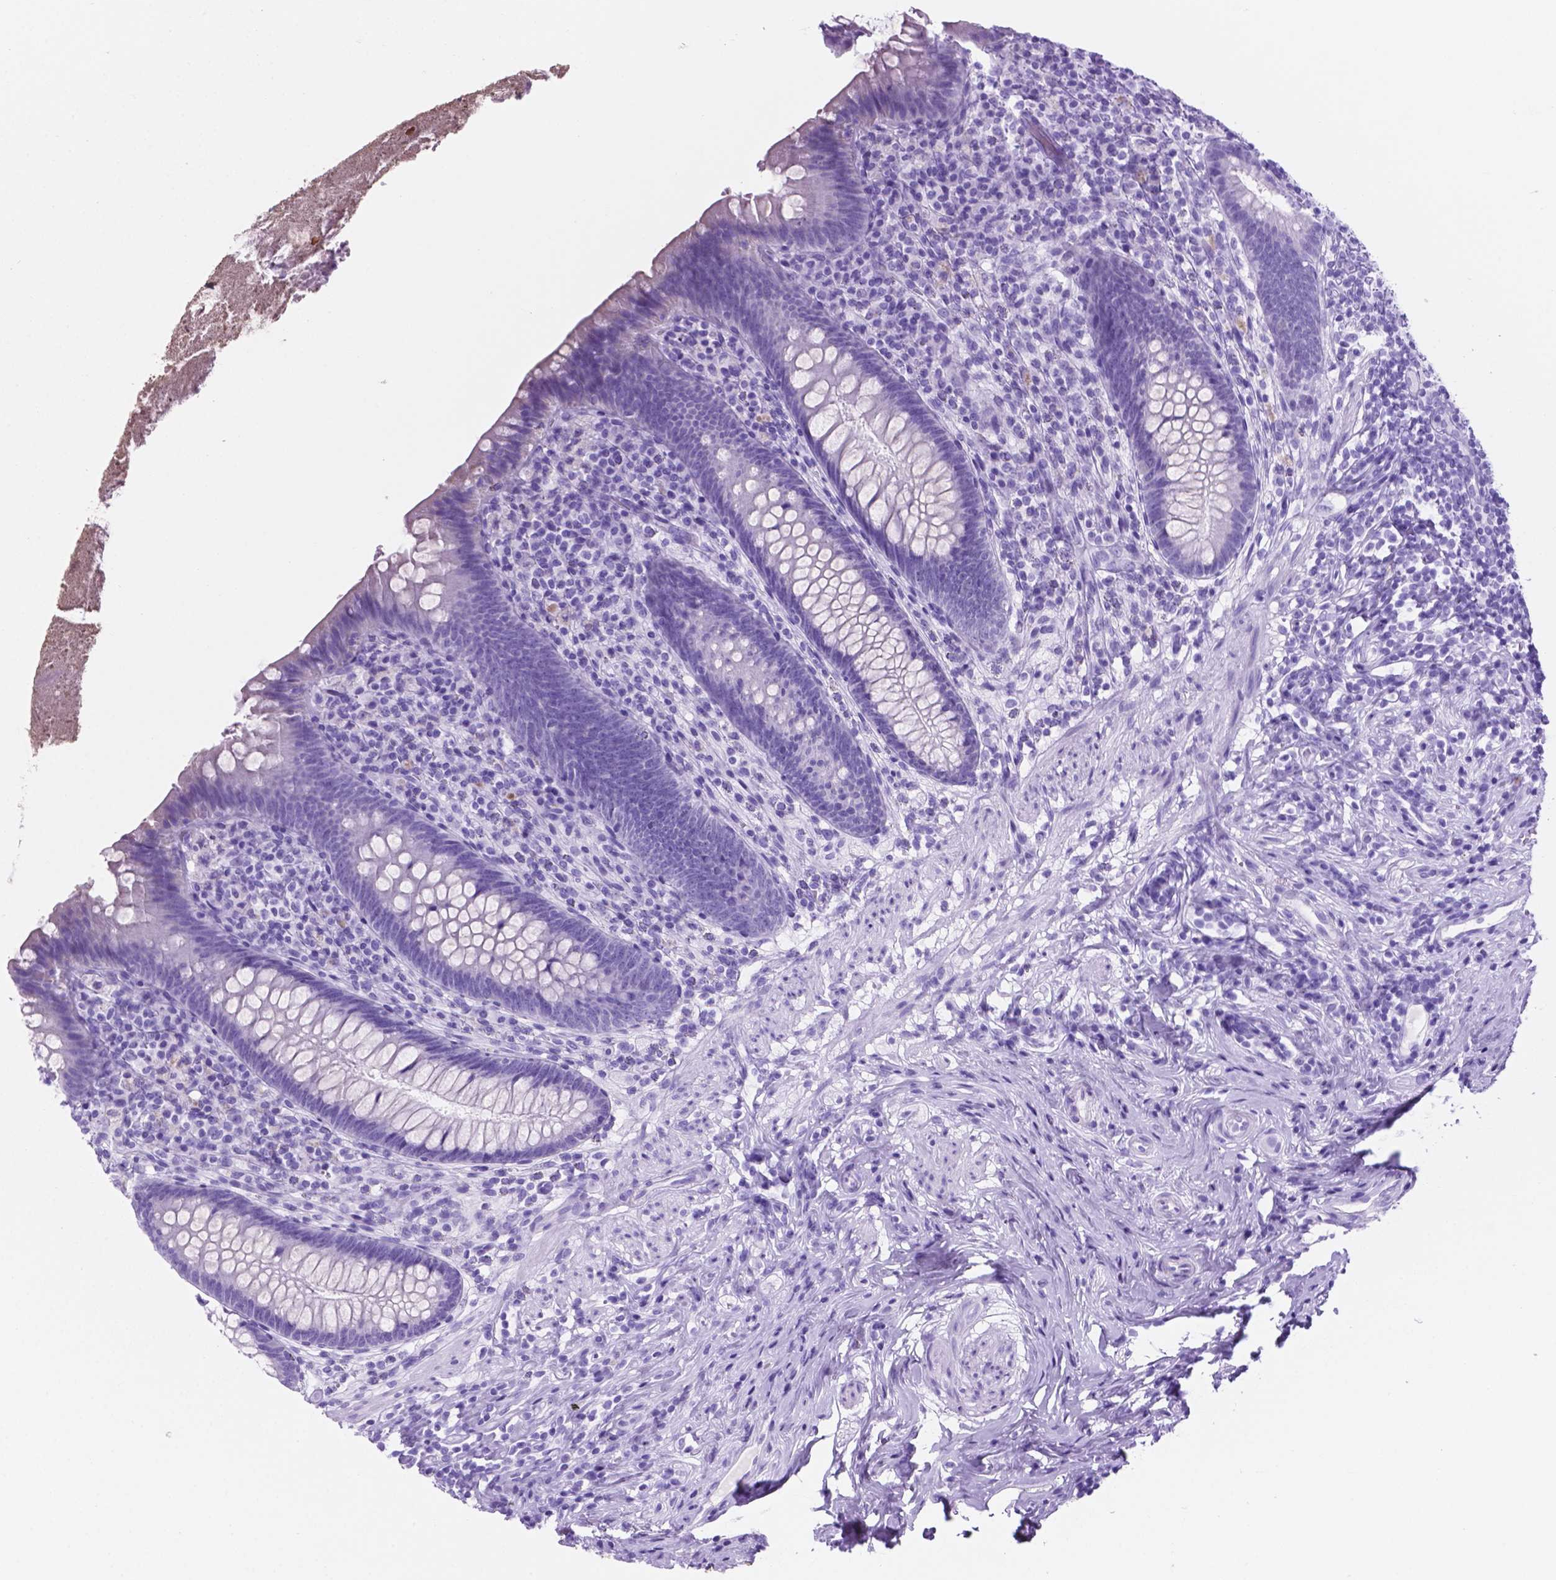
{"staining": {"intensity": "negative", "quantity": "none", "location": "none"}, "tissue": "appendix", "cell_type": "Glandular cells", "image_type": "normal", "snomed": [{"axis": "morphology", "description": "Normal tissue, NOS"}, {"axis": "topography", "description": "Appendix"}], "caption": "This image is of unremarkable appendix stained with immunohistochemistry to label a protein in brown with the nuclei are counter-stained blue. There is no staining in glandular cells. (Brightfield microscopy of DAB immunohistochemistry at high magnification).", "gene": "C17orf107", "patient": {"sex": "male", "age": 47}}